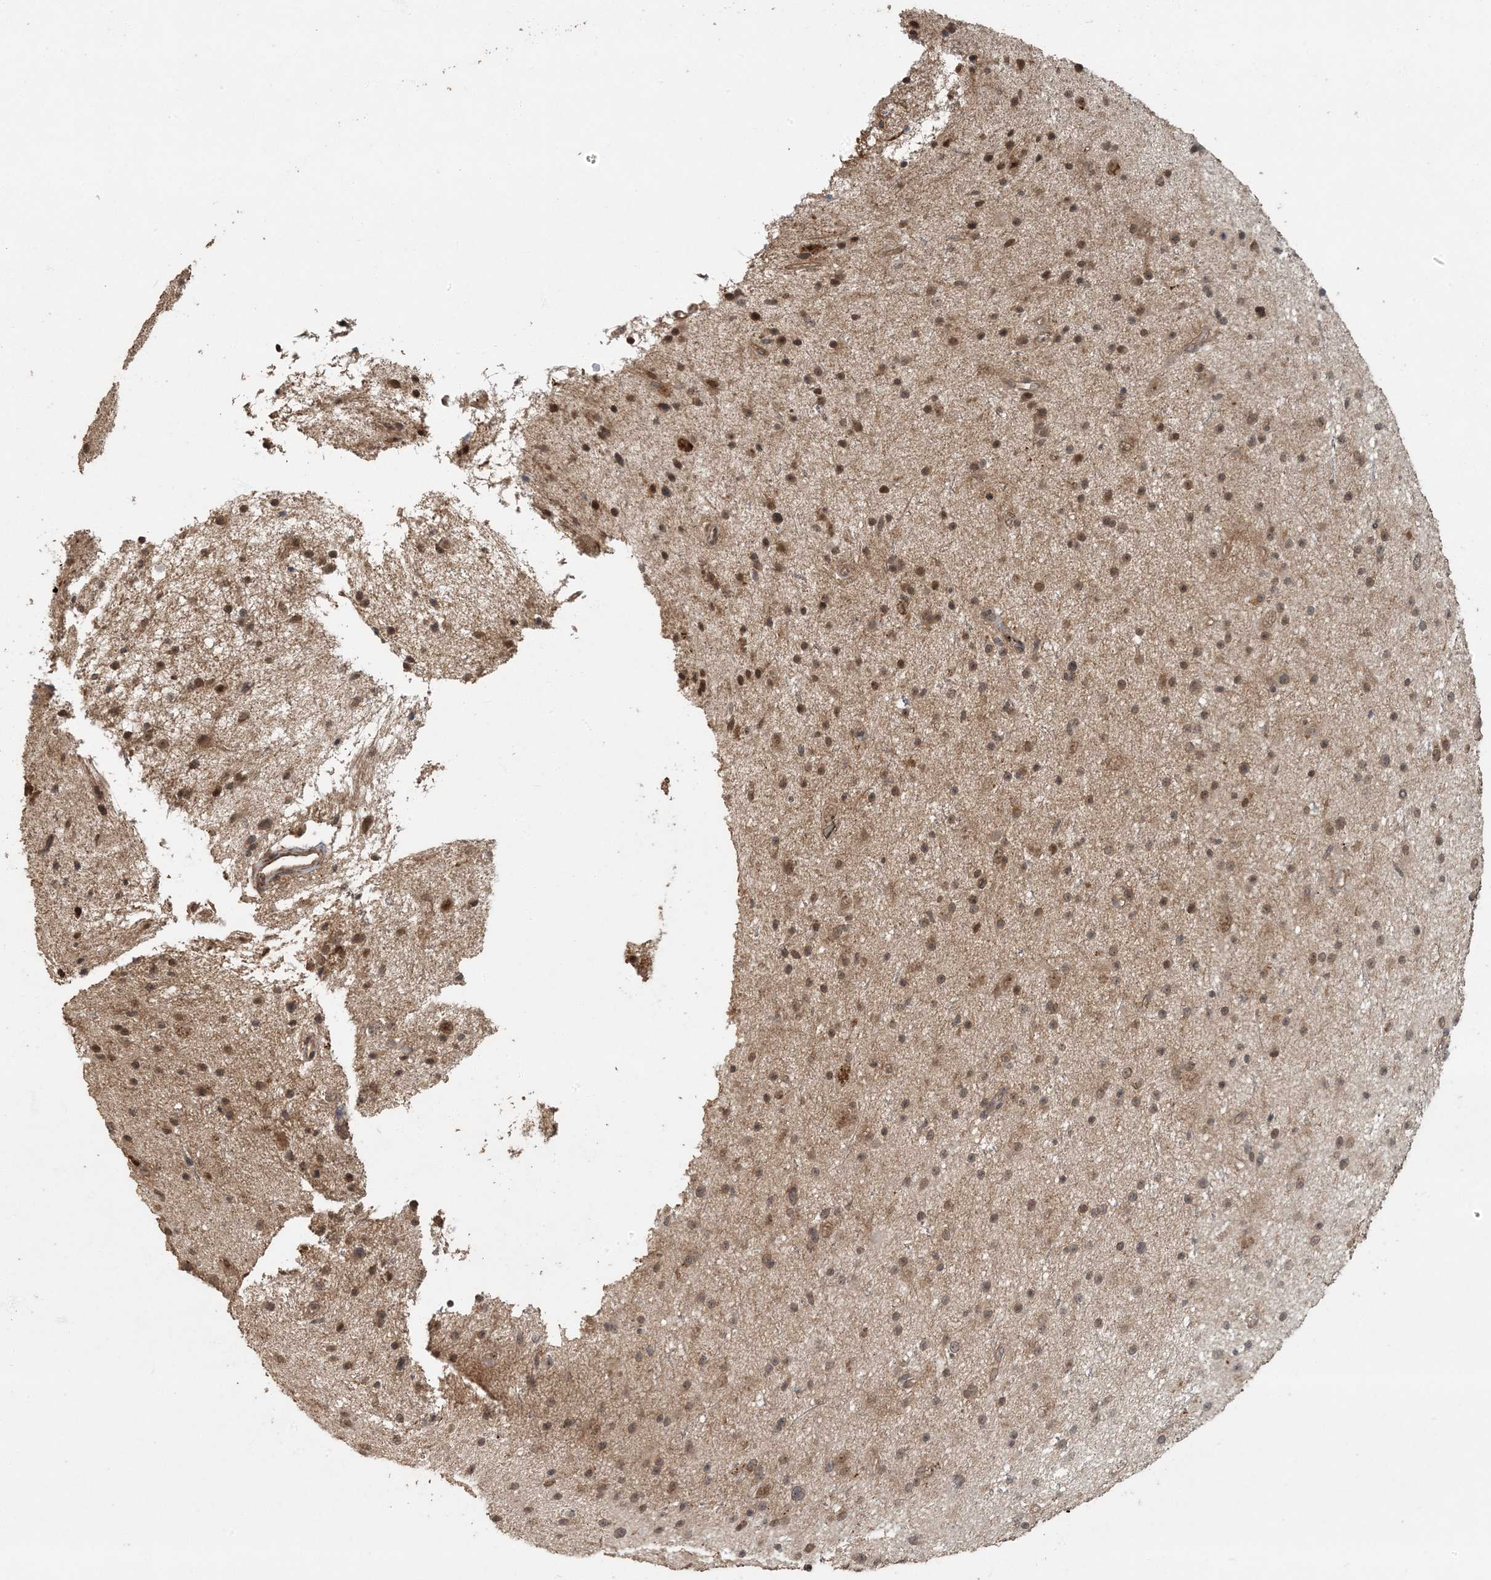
{"staining": {"intensity": "moderate", "quantity": ">75%", "location": "nuclear"}, "tissue": "glioma", "cell_type": "Tumor cells", "image_type": "cancer", "snomed": [{"axis": "morphology", "description": "Glioma, malignant, Low grade"}, {"axis": "topography", "description": "Cerebral cortex"}], "caption": "There is medium levels of moderate nuclear expression in tumor cells of glioma, as demonstrated by immunohistochemical staining (brown color).", "gene": "AK9", "patient": {"sex": "female", "age": 39}}